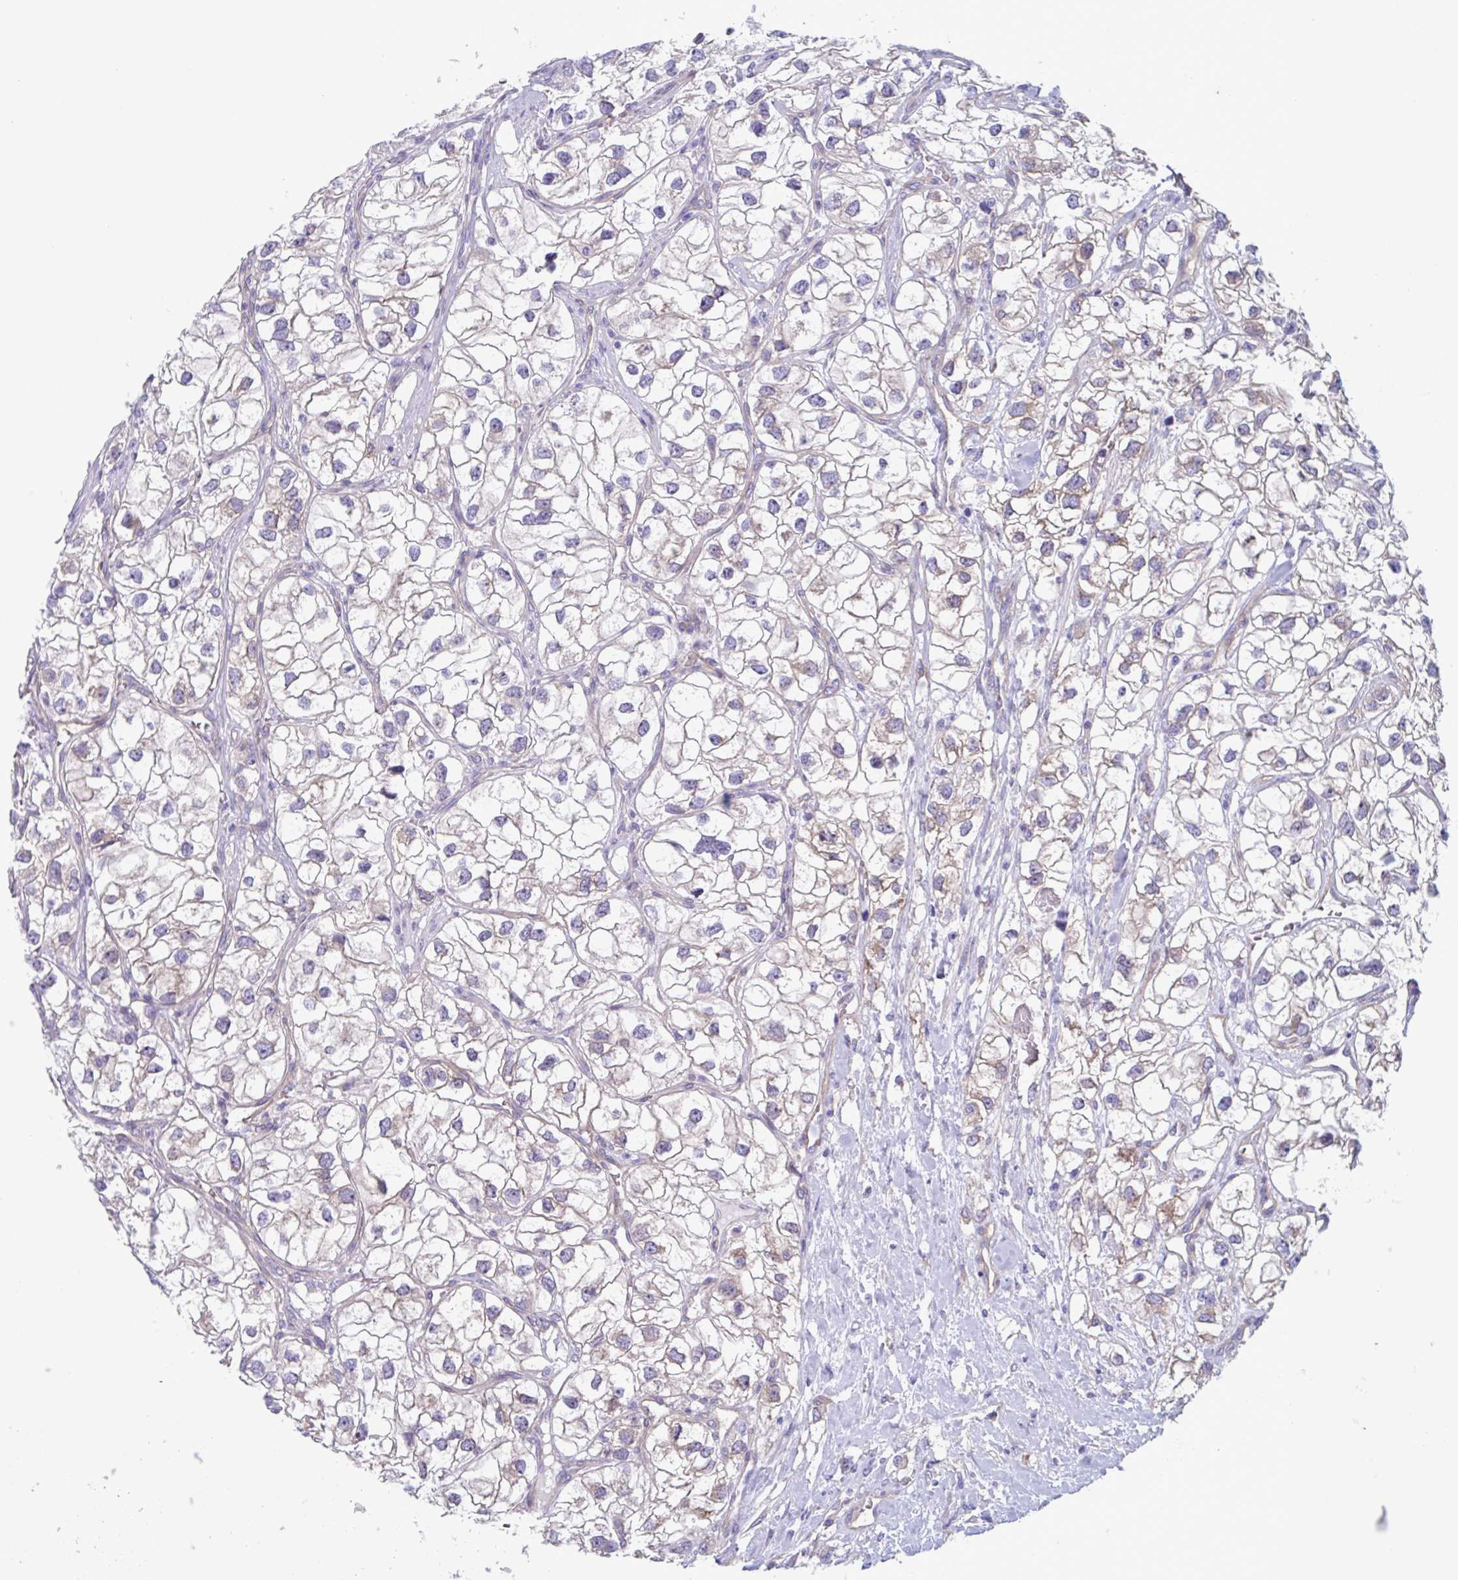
{"staining": {"intensity": "weak", "quantity": "<25%", "location": "cytoplasmic/membranous"}, "tissue": "renal cancer", "cell_type": "Tumor cells", "image_type": "cancer", "snomed": [{"axis": "morphology", "description": "Adenocarcinoma, NOS"}, {"axis": "topography", "description": "Kidney"}], "caption": "The image exhibits no significant positivity in tumor cells of renal adenocarcinoma. (Stains: DAB (3,3'-diaminobenzidine) immunohistochemistry (IHC) with hematoxylin counter stain, Microscopy: brightfield microscopy at high magnification).", "gene": "LPIN3", "patient": {"sex": "male", "age": 59}}